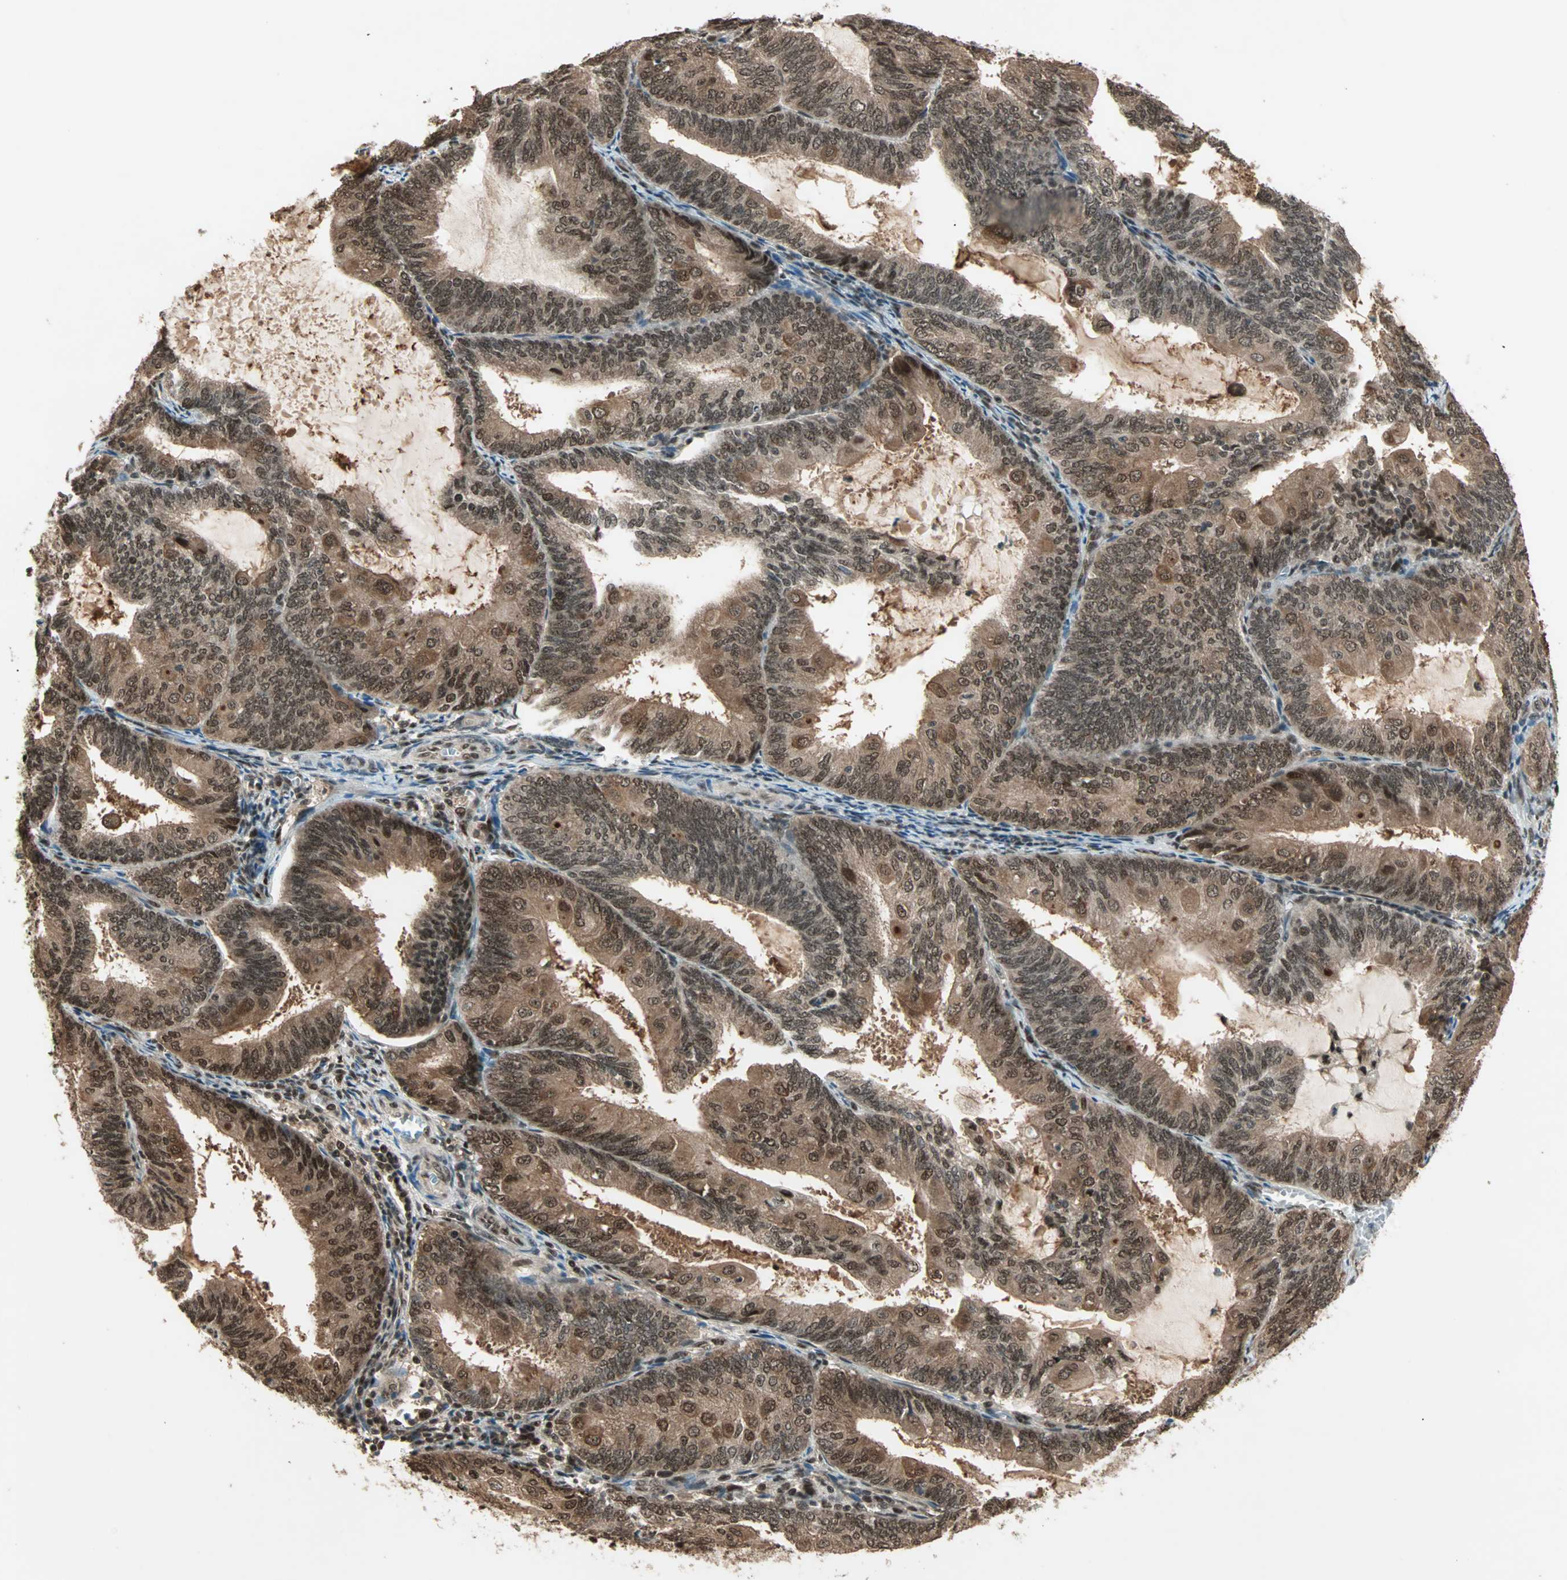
{"staining": {"intensity": "moderate", "quantity": ">75%", "location": "cytoplasmic/membranous,nuclear"}, "tissue": "endometrial cancer", "cell_type": "Tumor cells", "image_type": "cancer", "snomed": [{"axis": "morphology", "description": "Adenocarcinoma, NOS"}, {"axis": "topography", "description": "Endometrium"}], "caption": "Human adenocarcinoma (endometrial) stained for a protein (brown) demonstrates moderate cytoplasmic/membranous and nuclear positive expression in approximately >75% of tumor cells.", "gene": "ZNF44", "patient": {"sex": "female", "age": 81}}